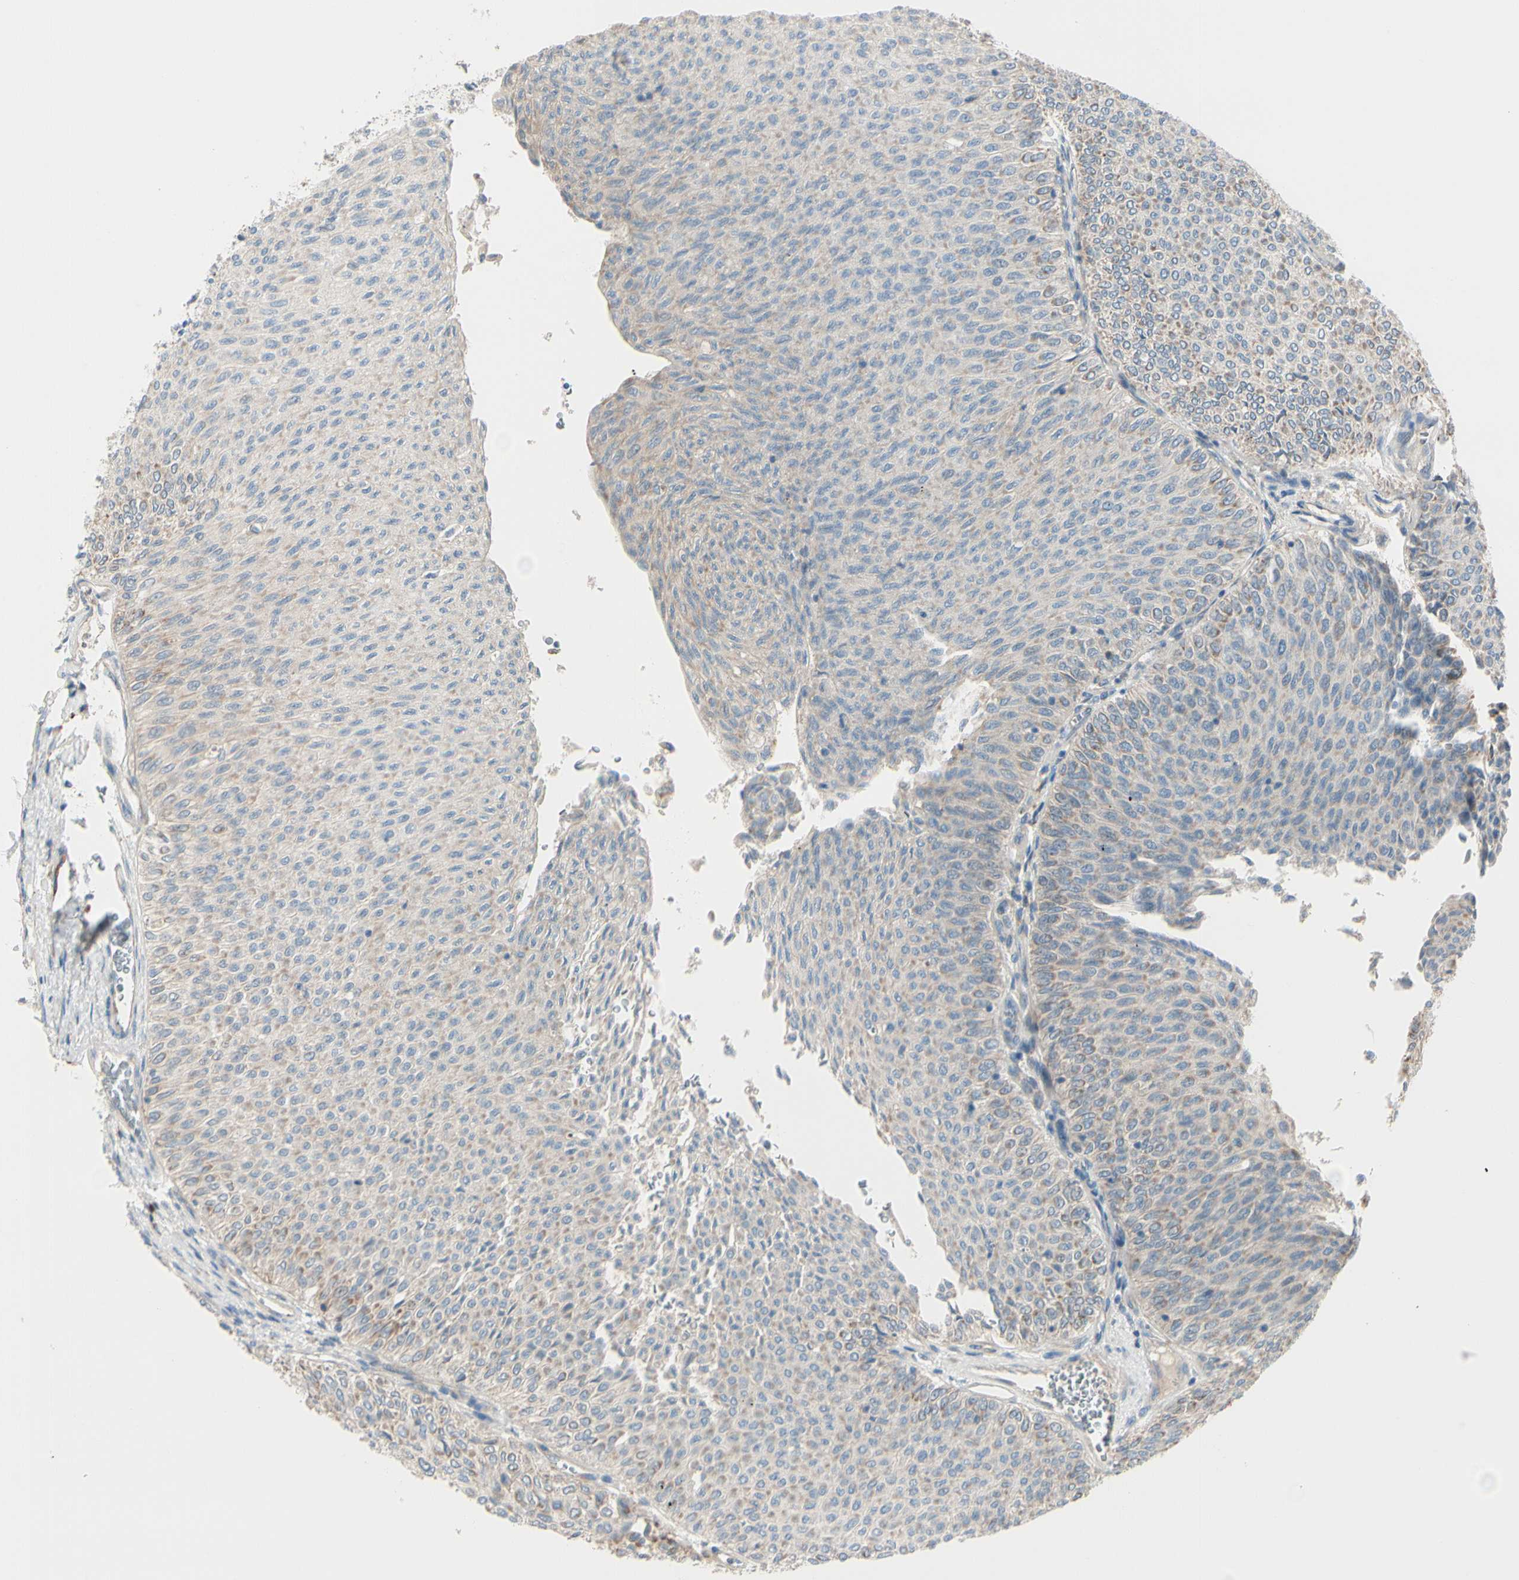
{"staining": {"intensity": "weak", "quantity": ">75%", "location": "cytoplasmic/membranous"}, "tissue": "urothelial cancer", "cell_type": "Tumor cells", "image_type": "cancer", "snomed": [{"axis": "morphology", "description": "Urothelial carcinoma, Low grade"}, {"axis": "topography", "description": "Urinary bladder"}], "caption": "Low-grade urothelial carcinoma stained with IHC shows weak cytoplasmic/membranous positivity in about >75% of tumor cells.", "gene": "EPHA3", "patient": {"sex": "male", "age": 78}}